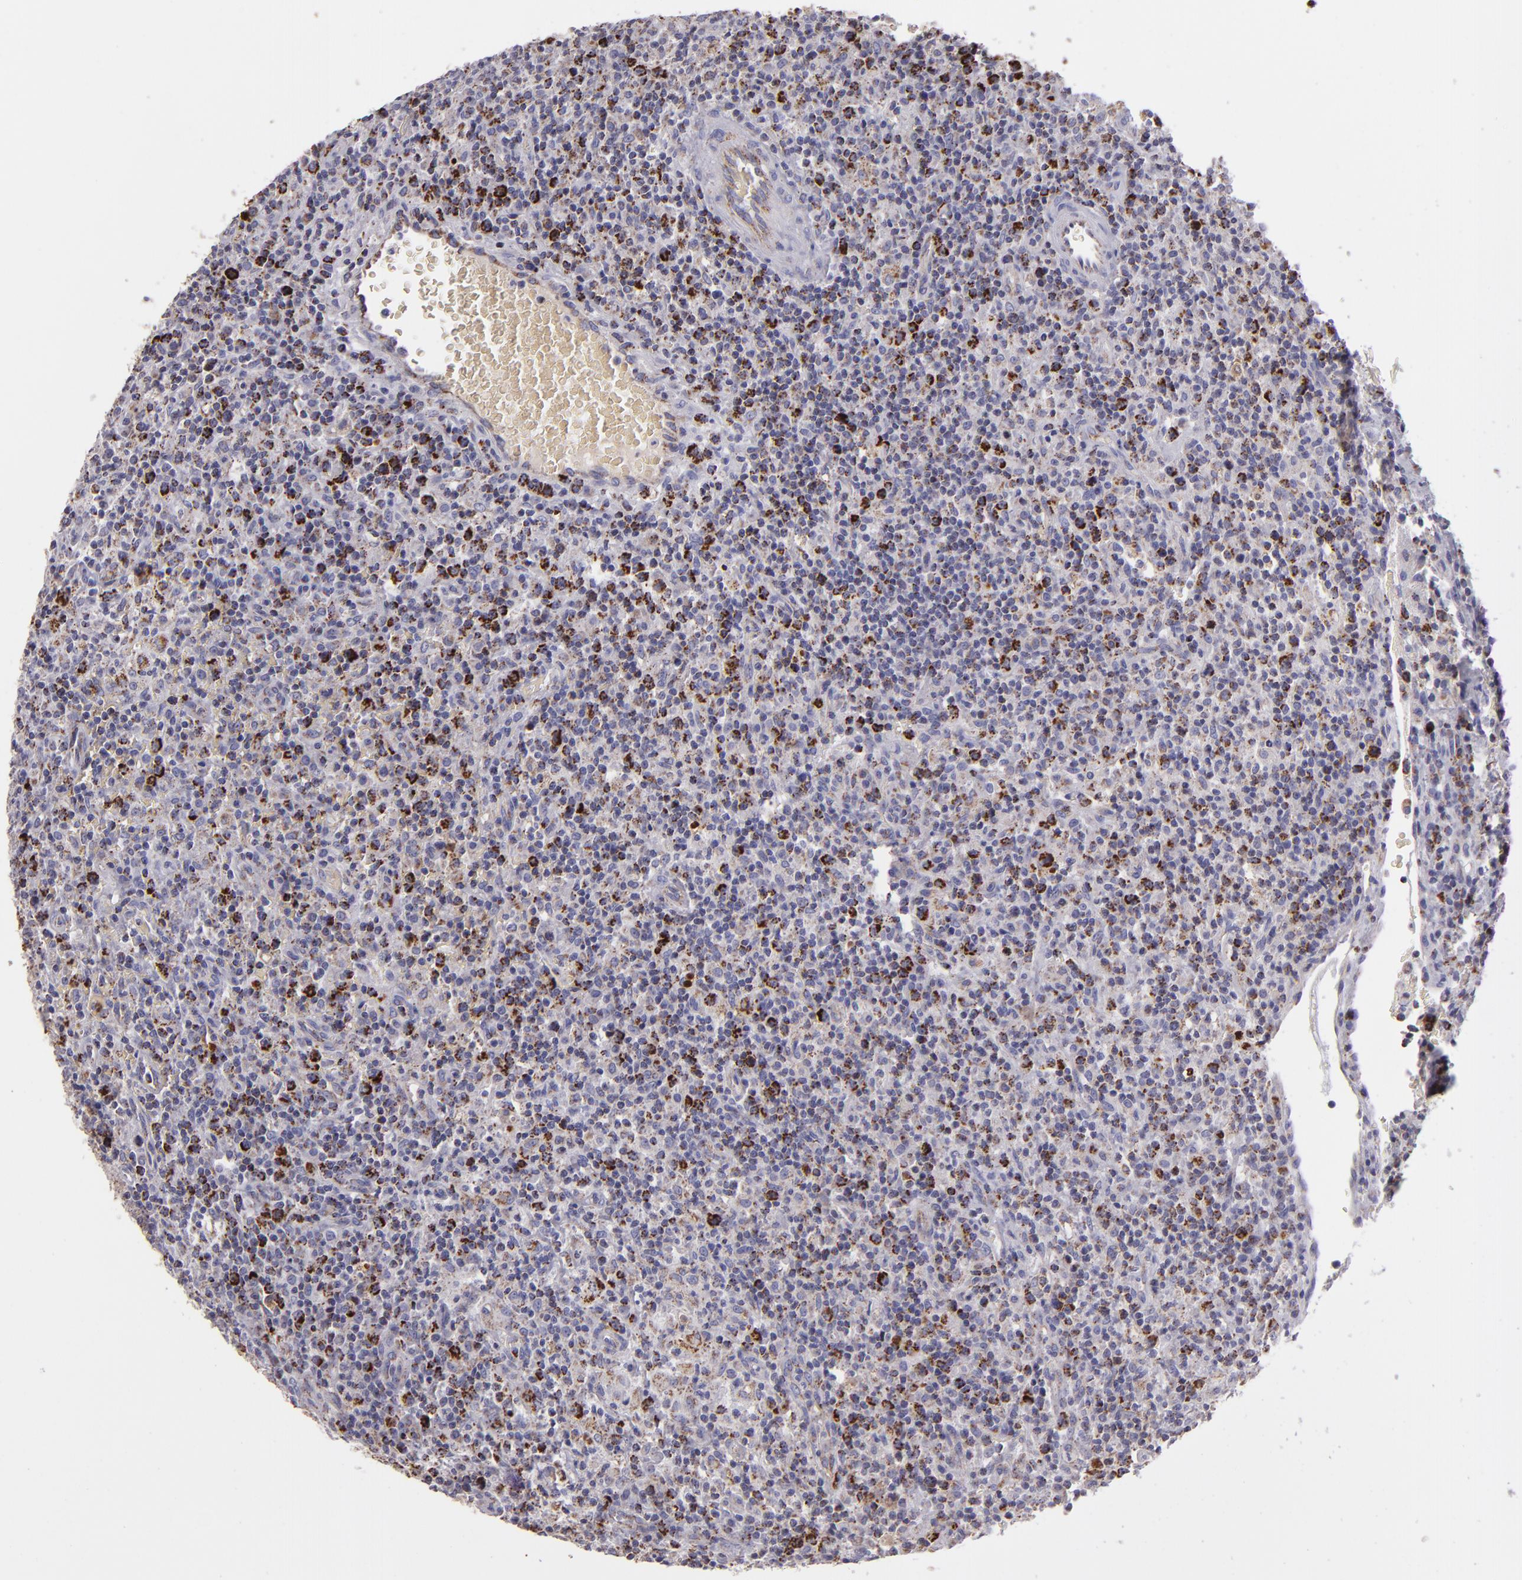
{"staining": {"intensity": "strong", "quantity": "25%-75%", "location": "cytoplasmic/membranous"}, "tissue": "lymphoma", "cell_type": "Tumor cells", "image_type": "cancer", "snomed": [{"axis": "morphology", "description": "Hodgkin's disease, NOS"}, {"axis": "topography", "description": "Lymph node"}], "caption": "A brown stain shows strong cytoplasmic/membranous staining of a protein in Hodgkin's disease tumor cells.", "gene": "HSPD1", "patient": {"sex": "male", "age": 65}}